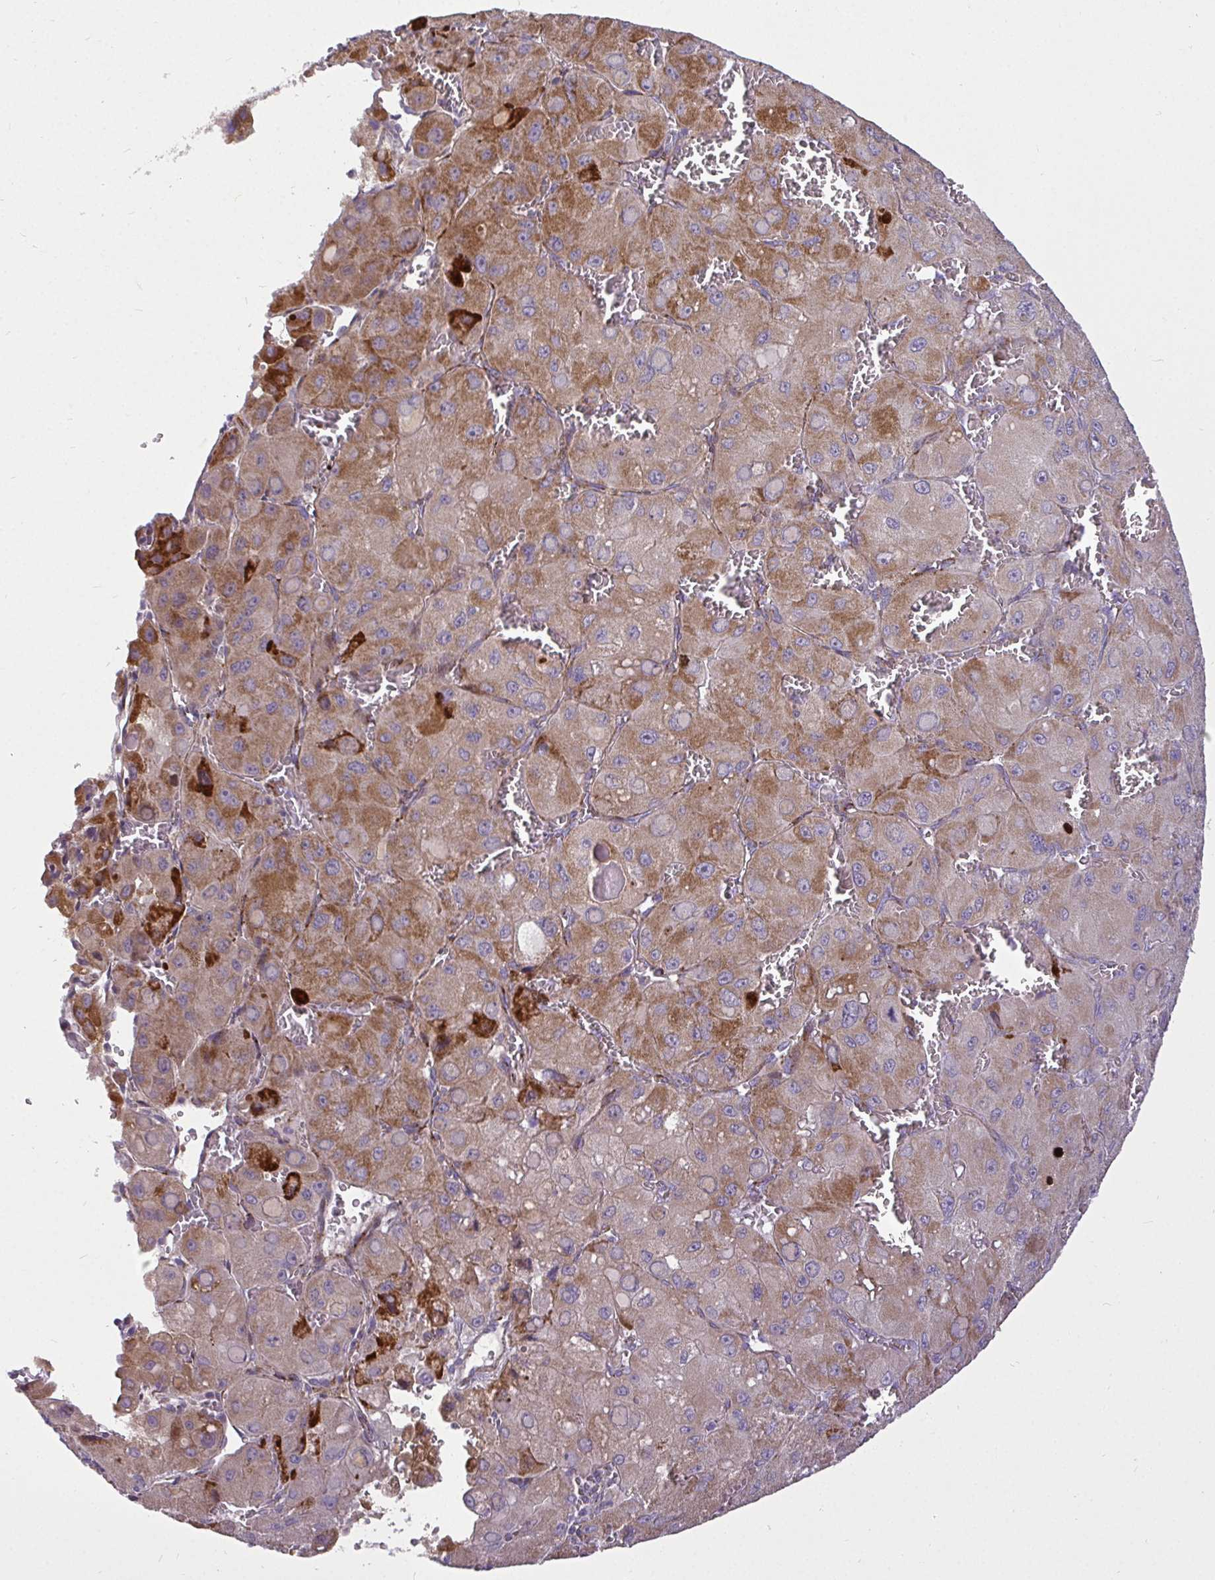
{"staining": {"intensity": "moderate", "quantity": ">75%", "location": "cytoplasmic/membranous"}, "tissue": "liver cancer", "cell_type": "Tumor cells", "image_type": "cancer", "snomed": [{"axis": "morphology", "description": "Carcinoma, Hepatocellular, NOS"}, {"axis": "topography", "description": "Liver"}], "caption": "Immunohistochemical staining of hepatocellular carcinoma (liver) reveals medium levels of moderate cytoplasmic/membranous staining in about >75% of tumor cells. The staining was performed using DAB, with brown indicating positive protein expression. Nuclei are stained blue with hematoxylin.", "gene": "STRIP1", "patient": {"sex": "male", "age": 27}}